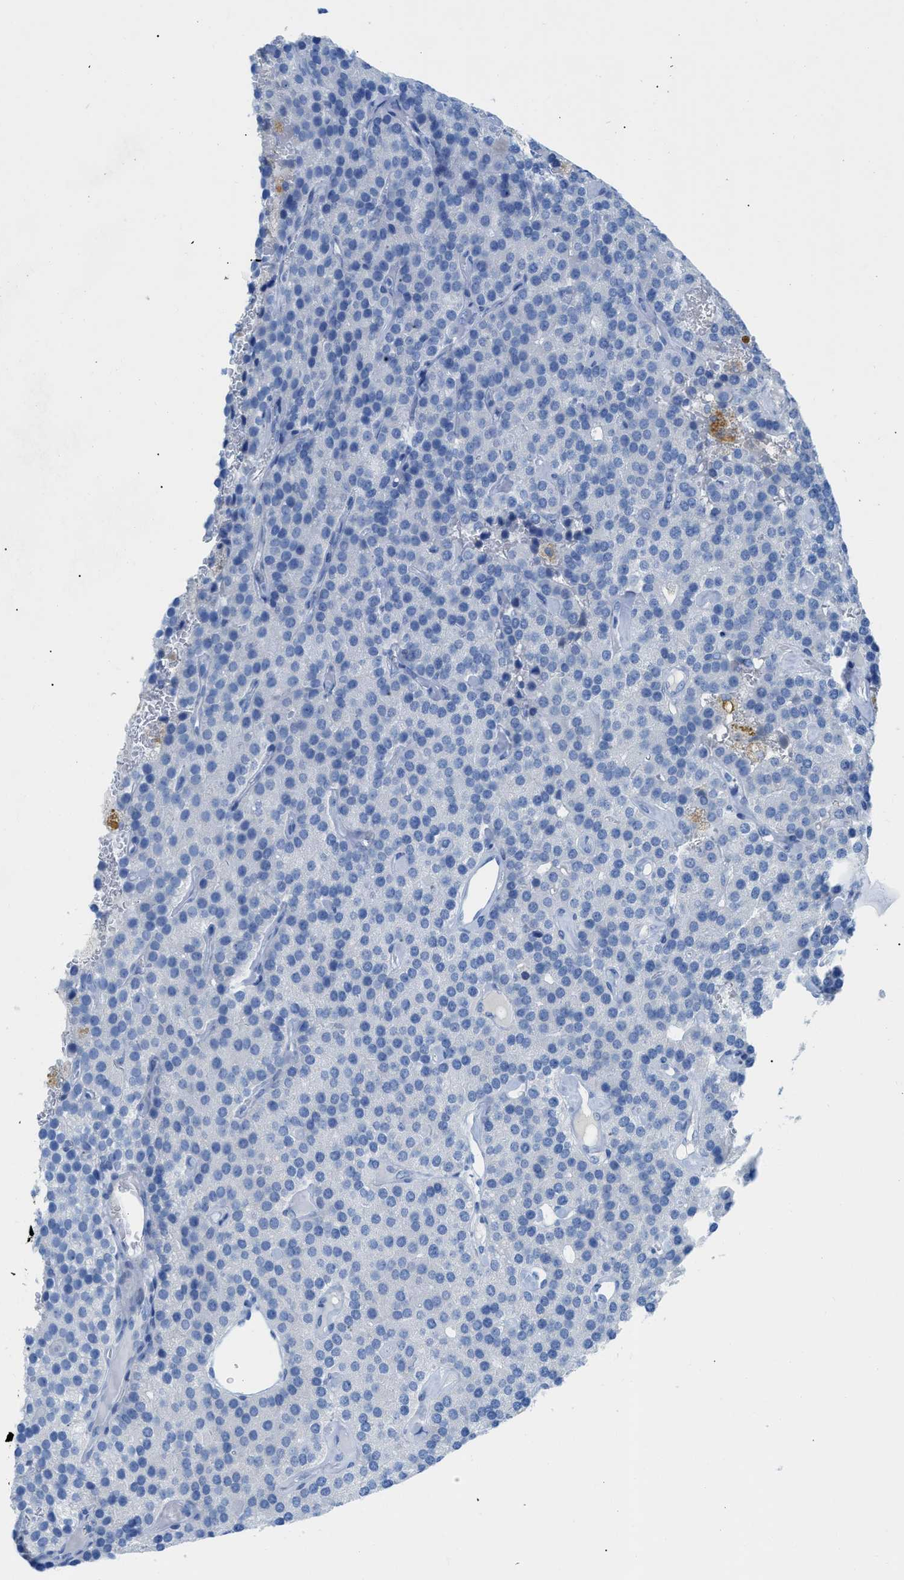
{"staining": {"intensity": "negative", "quantity": "none", "location": "none"}, "tissue": "parathyroid gland", "cell_type": "Glandular cells", "image_type": "normal", "snomed": [{"axis": "morphology", "description": "Normal tissue, NOS"}, {"axis": "morphology", "description": "Adenoma, NOS"}, {"axis": "topography", "description": "Parathyroid gland"}], "caption": "A photomicrograph of parathyroid gland stained for a protein demonstrates no brown staining in glandular cells.", "gene": "TCL1A", "patient": {"sex": "female", "age": 86}}